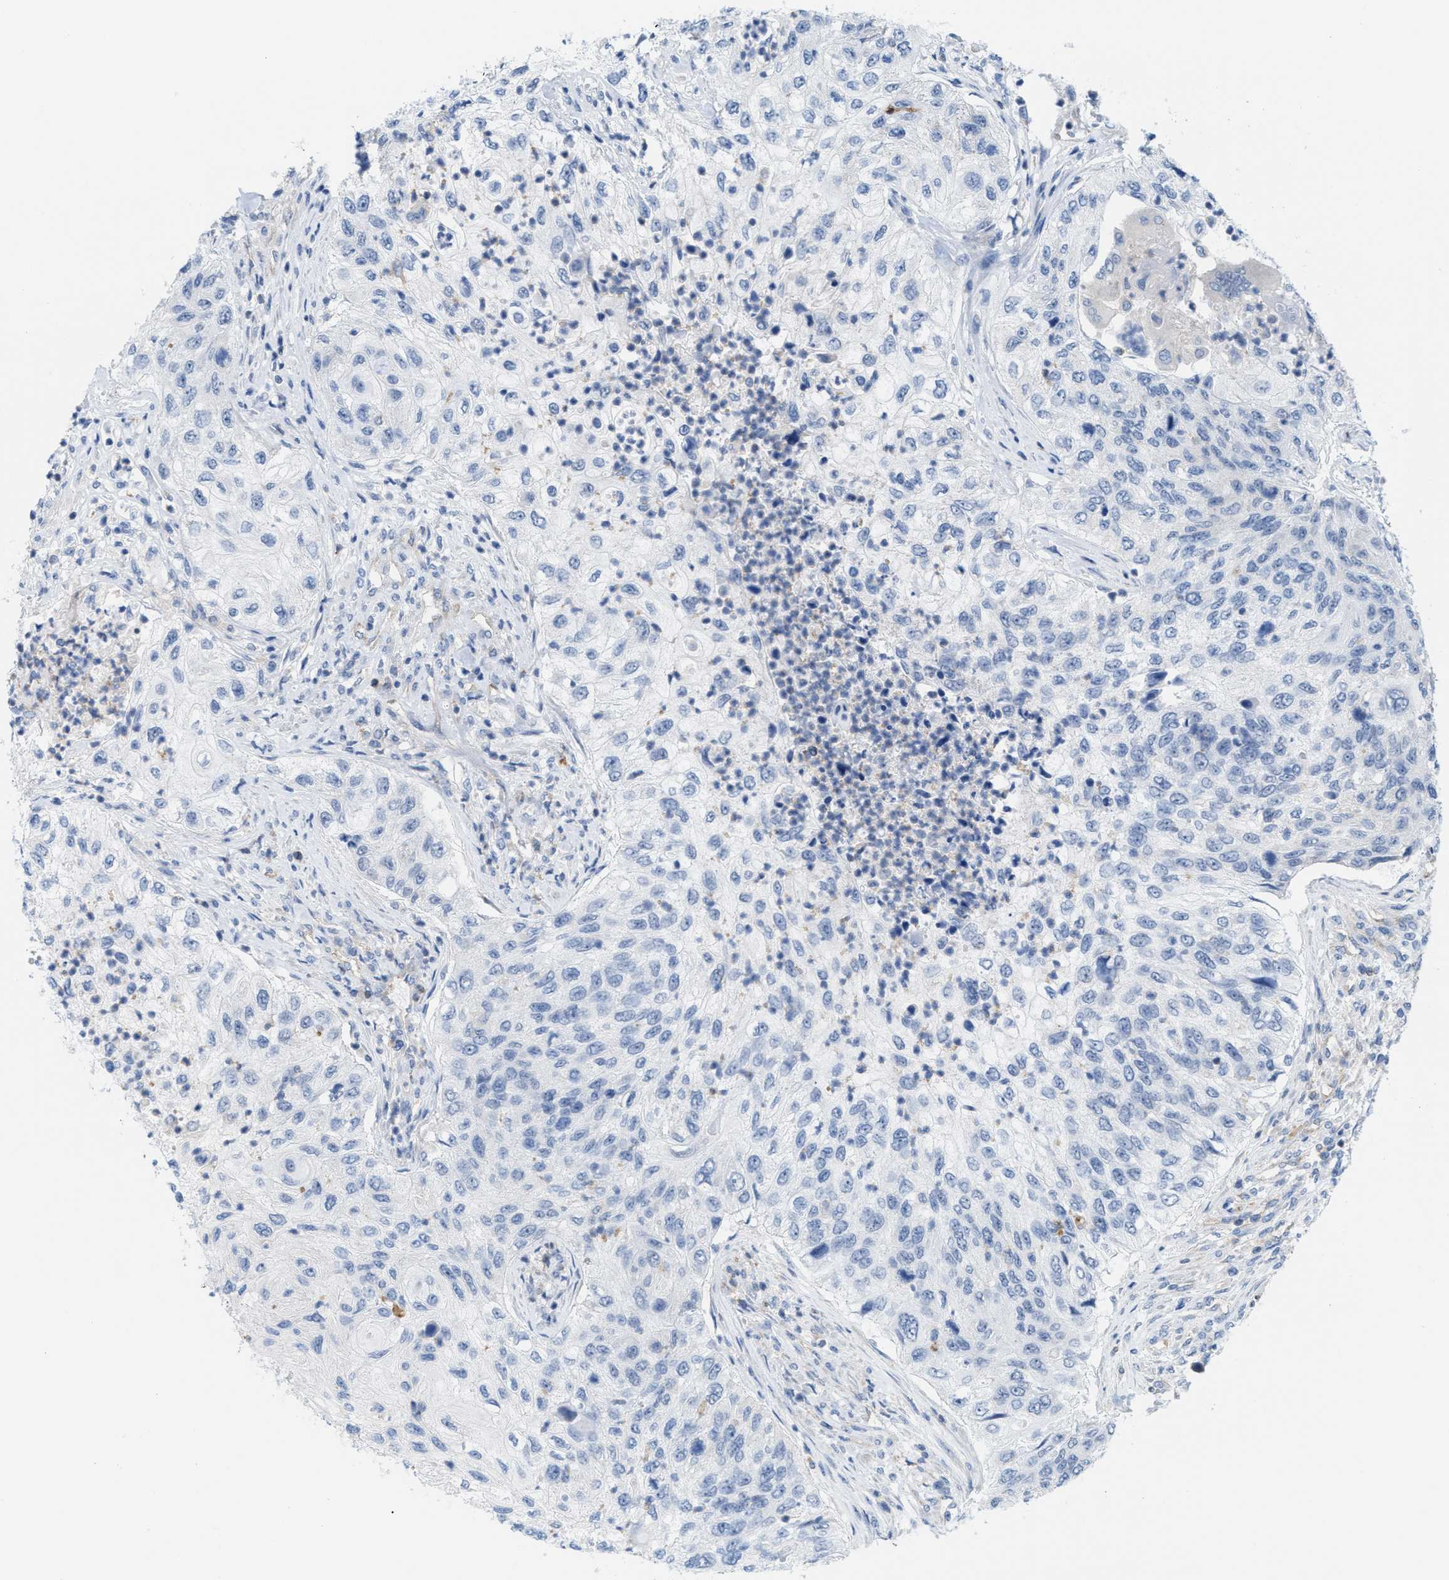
{"staining": {"intensity": "negative", "quantity": "none", "location": "none"}, "tissue": "urothelial cancer", "cell_type": "Tumor cells", "image_type": "cancer", "snomed": [{"axis": "morphology", "description": "Urothelial carcinoma, High grade"}, {"axis": "topography", "description": "Urinary bladder"}], "caption": "High magnification brightfield microscopy of urothelial cancer stained with DAB (brown) and counterstained with hematoxylin (blue): tumor cells show no significant staining.", "gene": "IL16", "patient": {"sex": "female", "age": 60}}